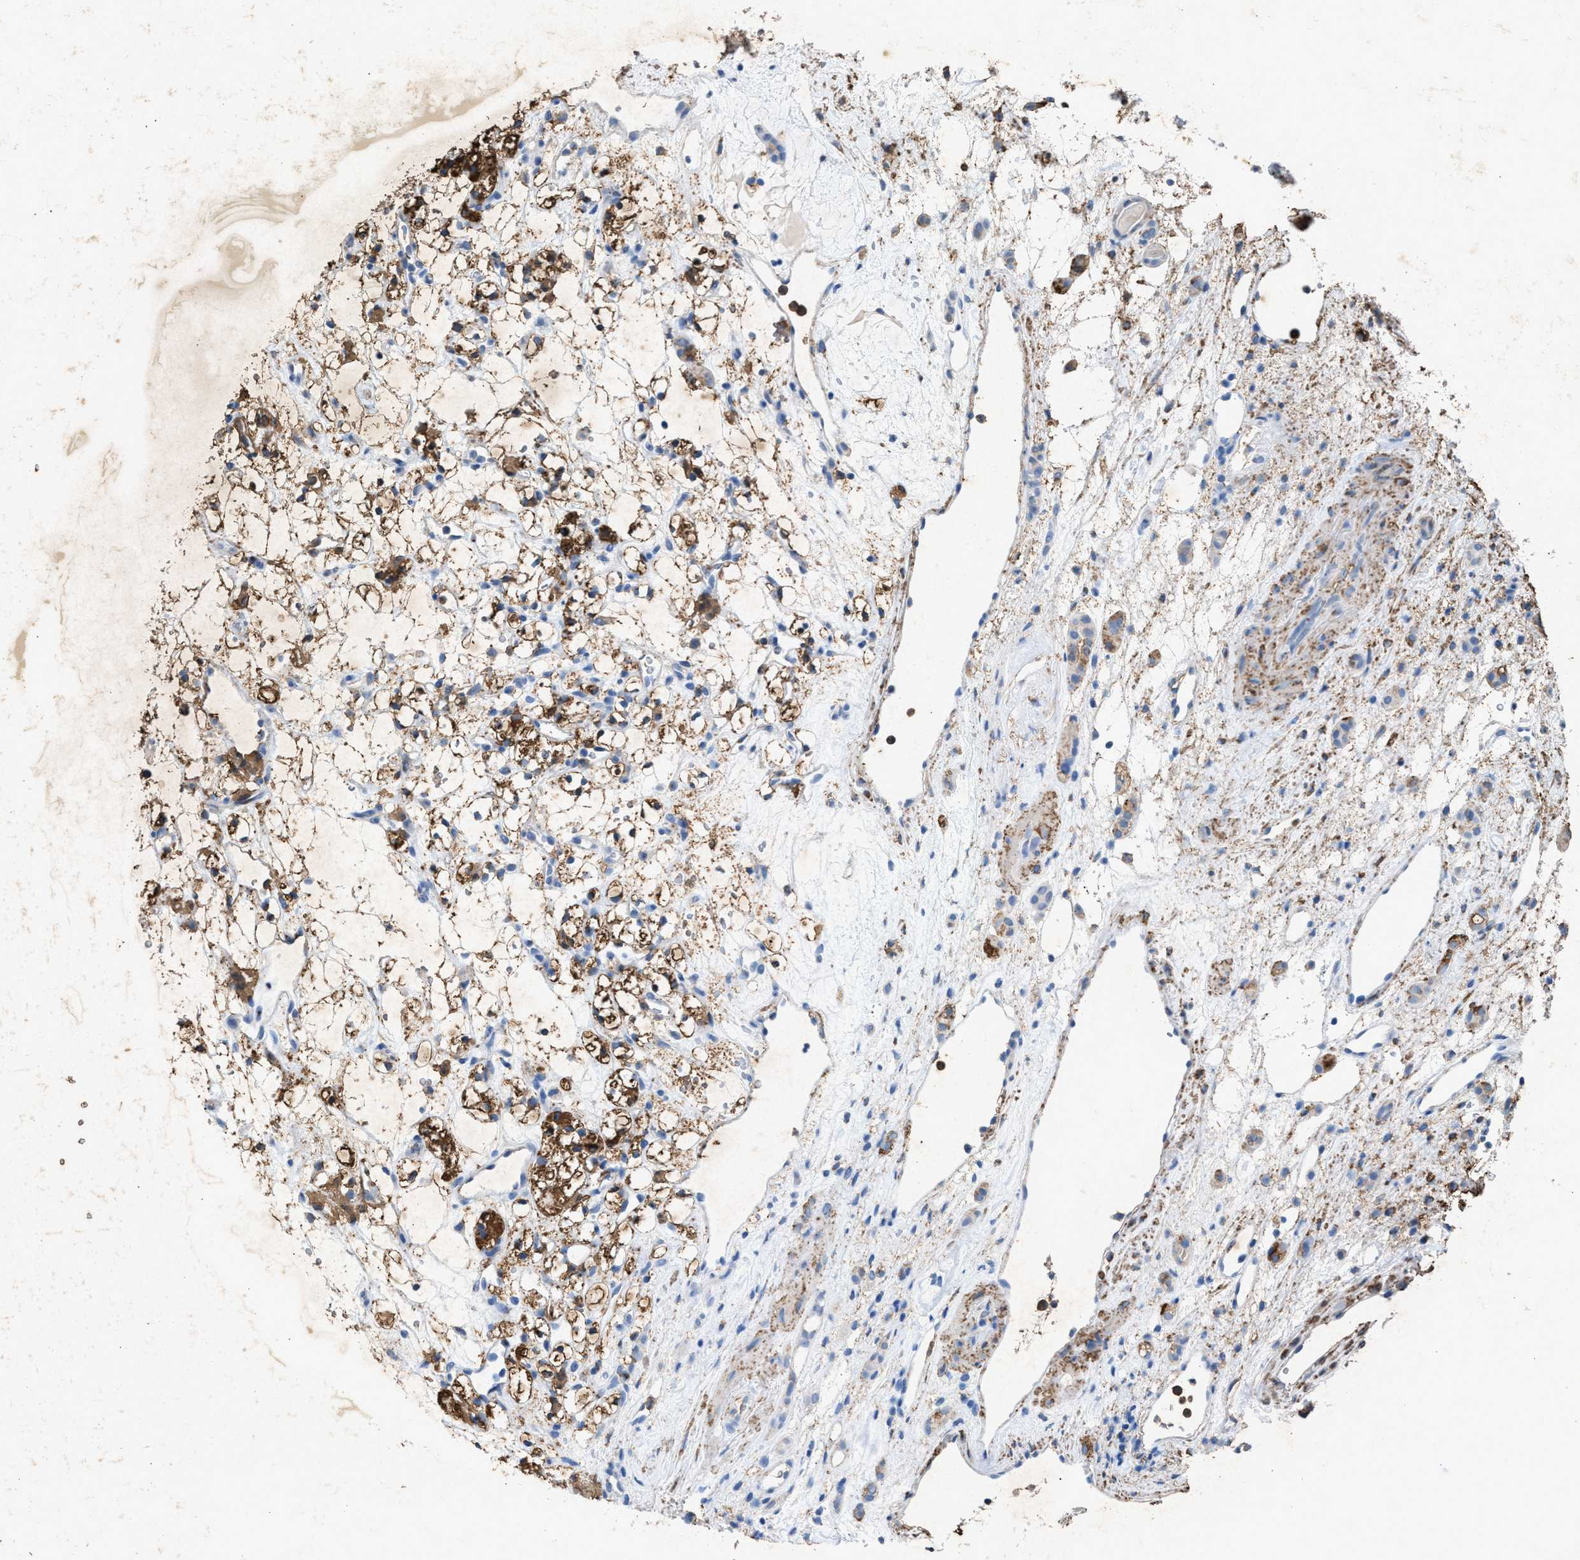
{"staining": {"intensity": "moderate", "quantity": ">75%", "location": "cytoplasmic/membranous"}, "tissue": "renal cancer", "cell_type": "Tumor cells", "image_type": "cancer", "snomed": [{"axis": "morphology", "description": "Adenocarcinoma, NOS"}, {"axis": "topography", "description": "Kidney"}], "caption": "Adenocarcinoma (renal) stained with a protein marker reveals moderate staining in tumor cells.", "gene": "LTB4R2", "patient": {"sex": "female", "age": 60}}